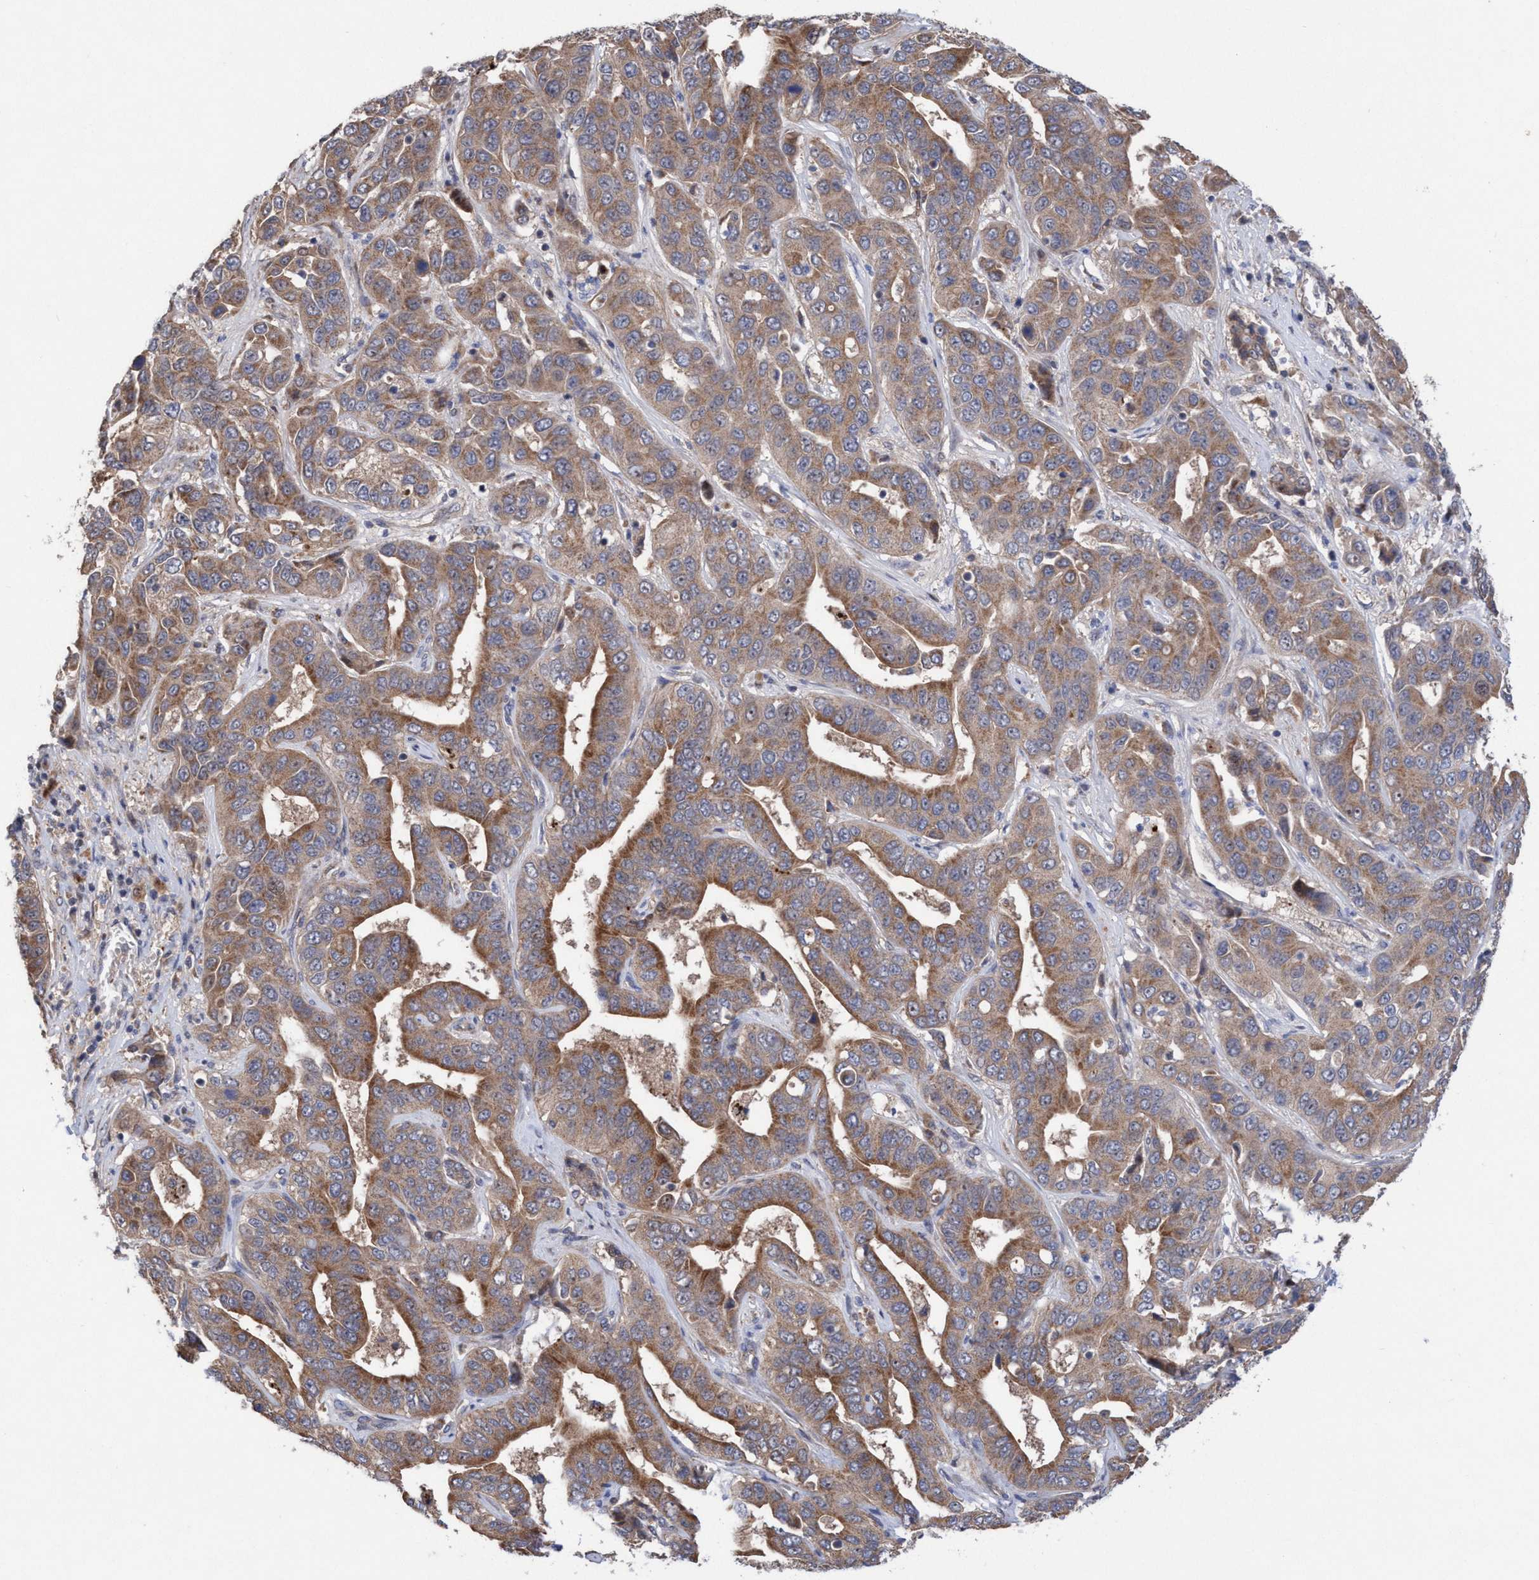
{"staining": {"intensity": "moderate", "quantity": ">75%", "location": "cytoplasmic/membranous"}, "tissue": "liver cancer", "cell_type": "Tumor cells", "image_type": "cancer", "snomed": [{"axis": "morphology", "description": "Cholangiocarcinoma"}, {"axis": "topography", "description": "Liver"}], "caption": "Immunohistochemical staining of human liver cancer demonstrates moderate cytoplasmic/membranous protein staining in approximately >75% of tumor cells.", "gene": "P2RY14", "patient": {"sex": "female", "age": 52}}